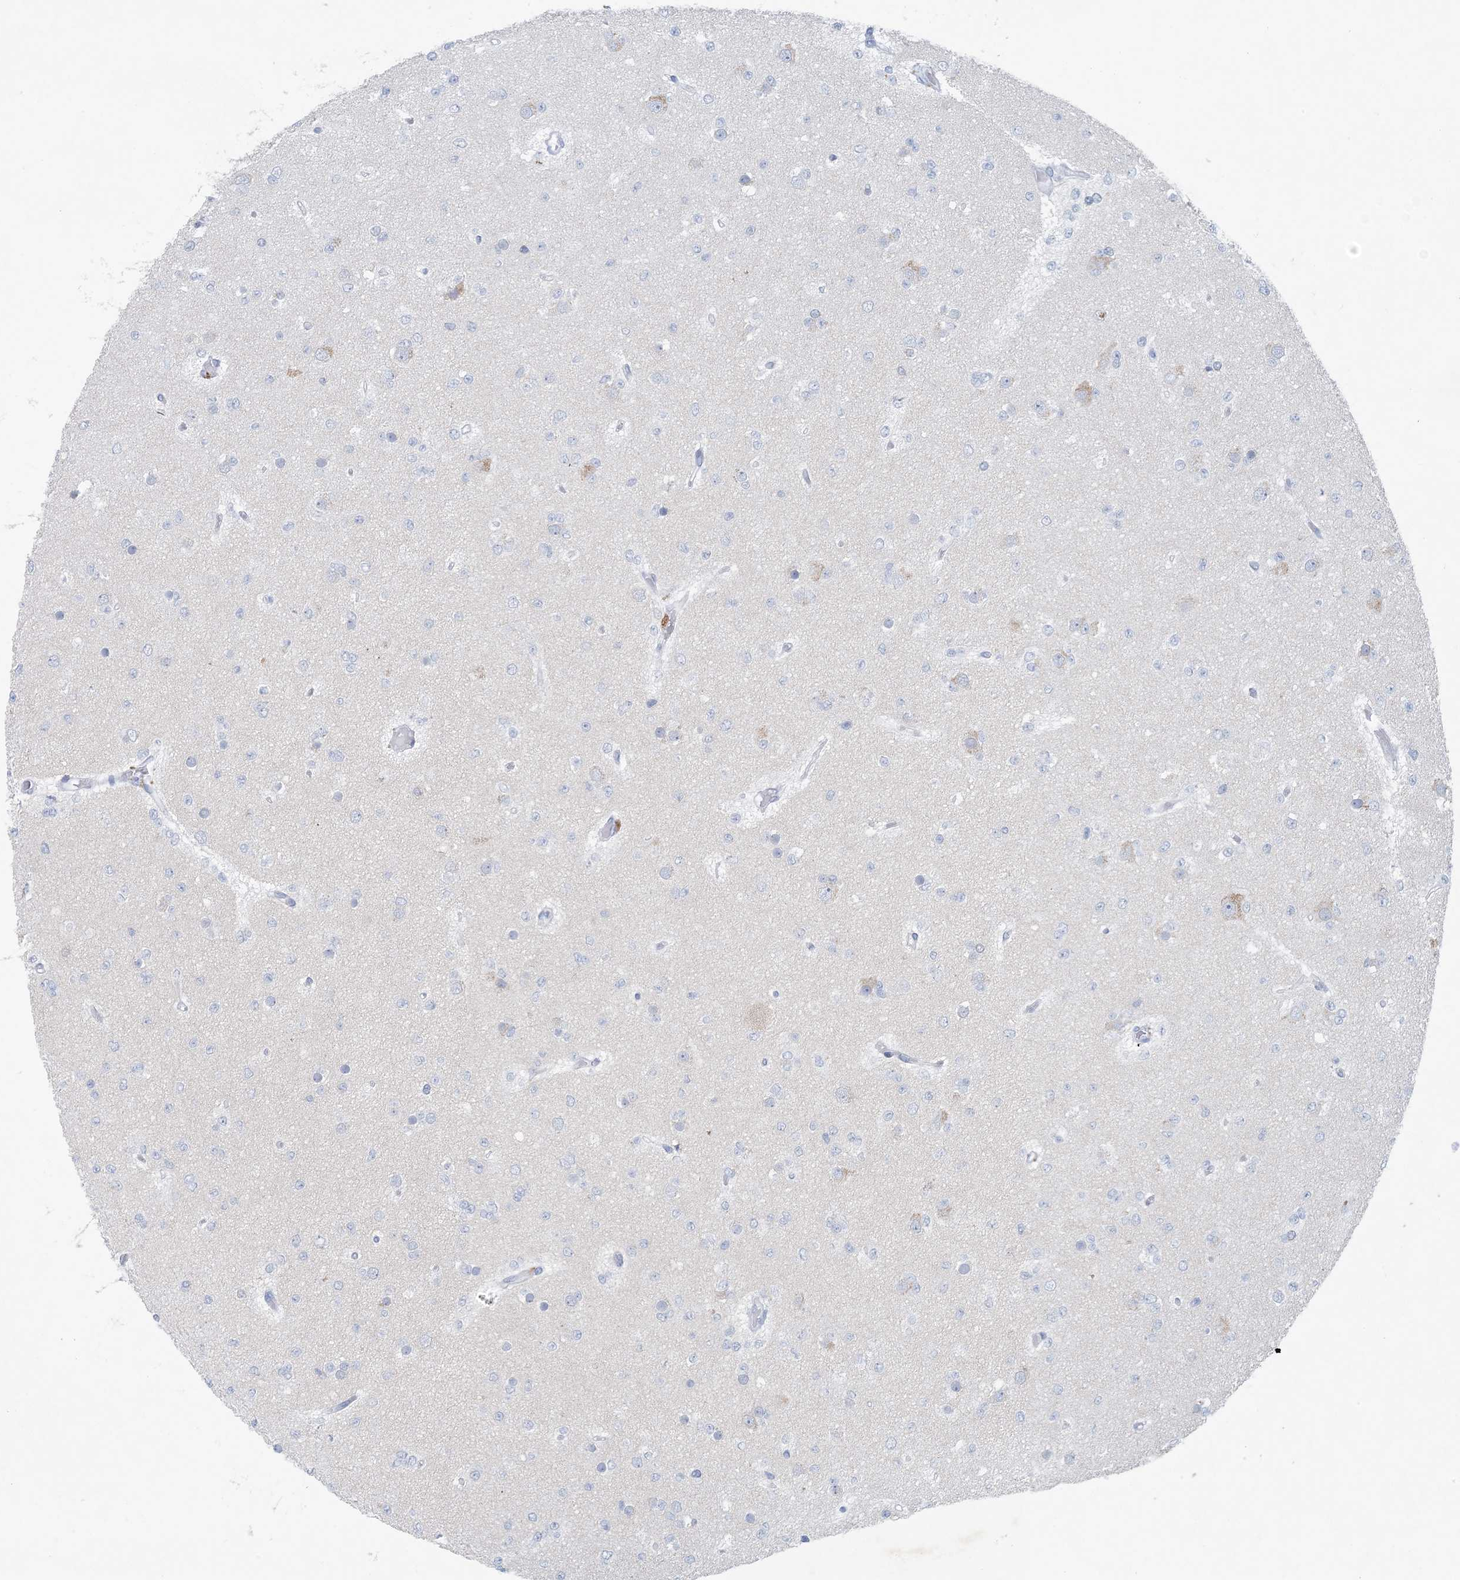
{"staining": {"intensity": "negative", "quantity": "none", "location": "none"}, "tissue": "glioma", "cell_type": "Tumor cells", "image_type": "cancer", "snomed": [{"axis": "morphology", "description": "Glioma, malignant, Low grade"}, {"axis": "topography", "description": "Brain"}], "caption": "Photomicrograph shows no significant protein expression in tumor cells of malignant glioma (low-grade).", "gene": "GABRG1", "patient": {"sex": "female", "age": 22}}